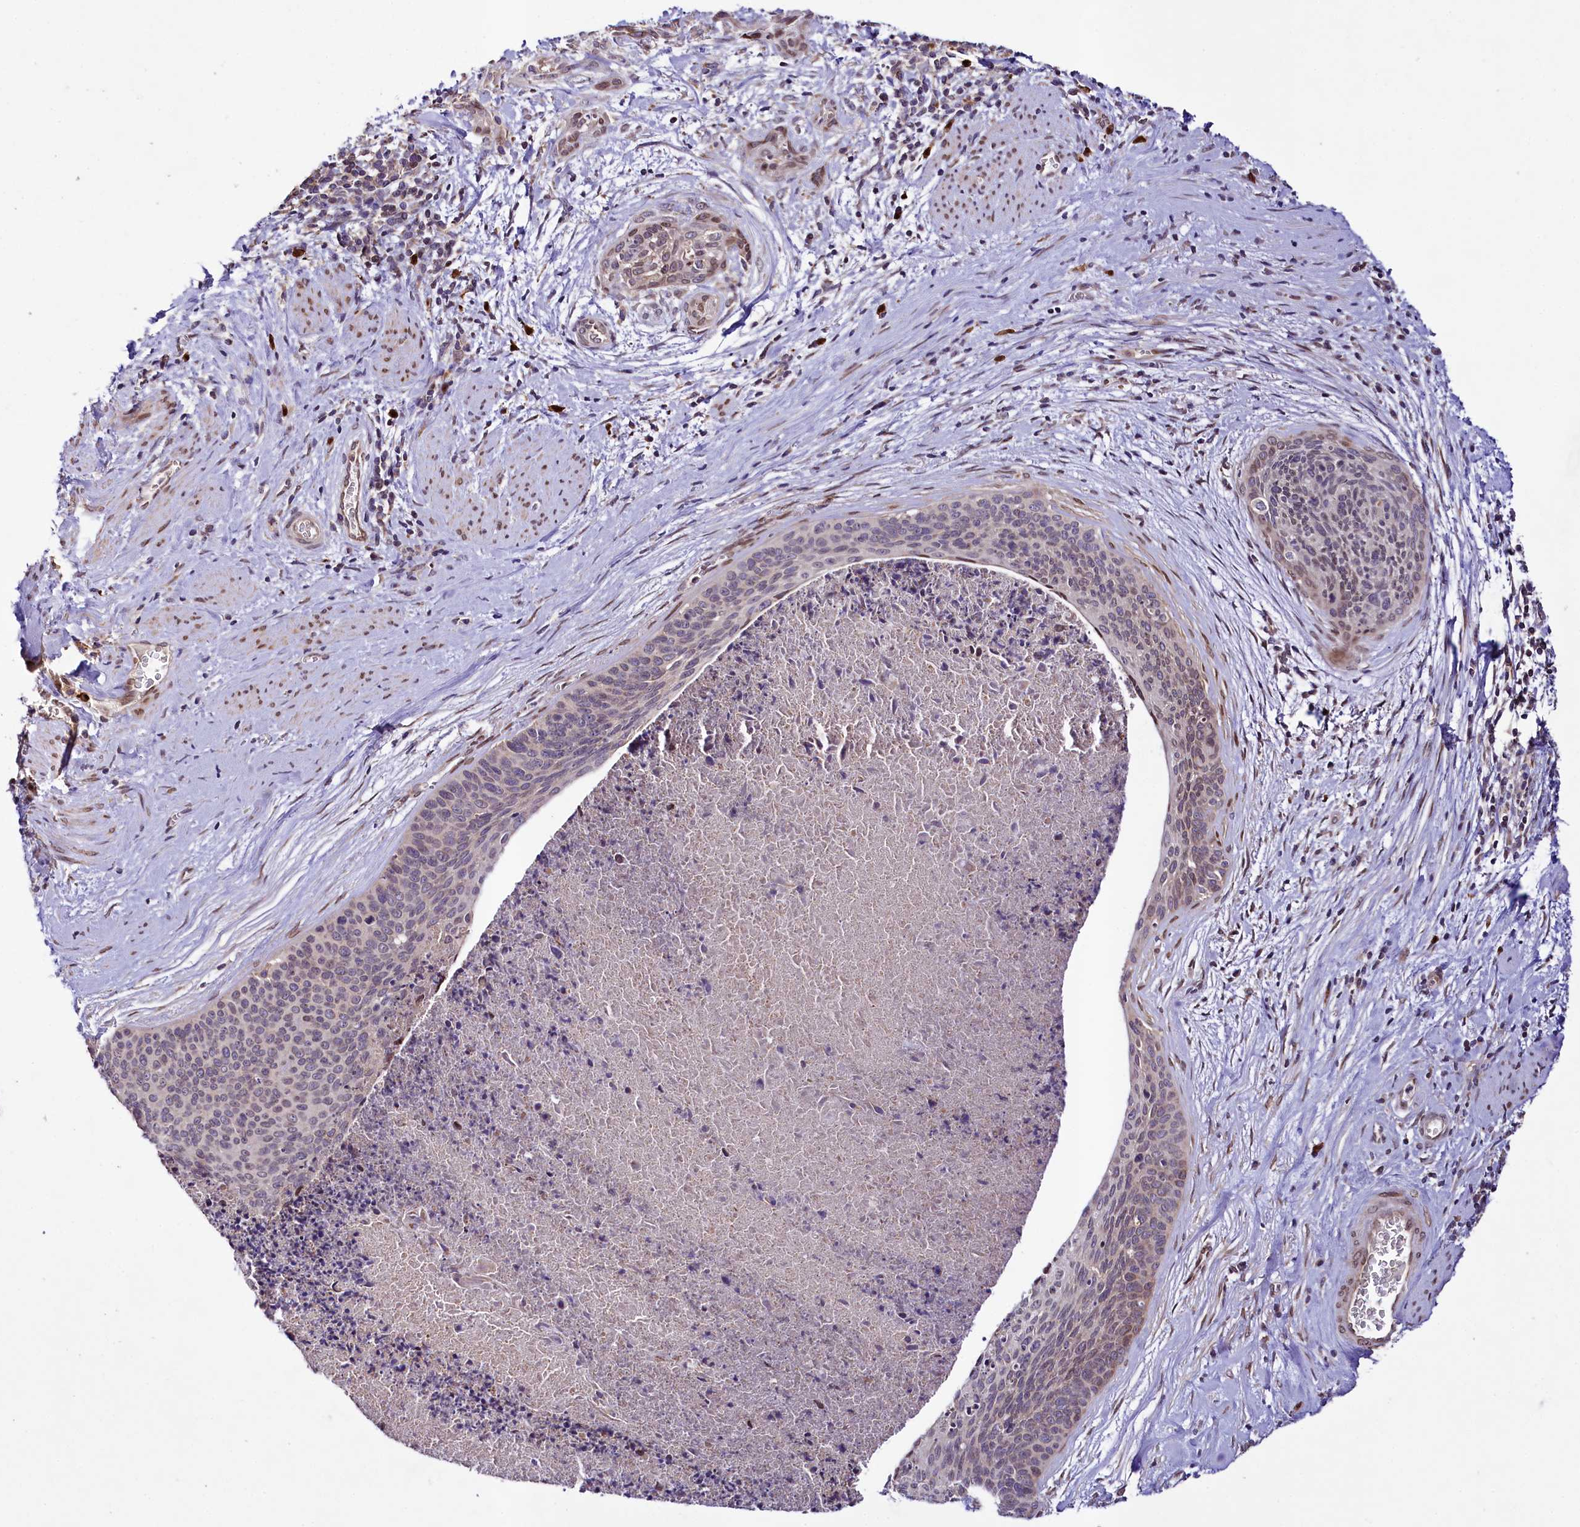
{"staining": {"intensity": "weak", "quantity": "<25%", "location": "nuclear"}, "tissue": "cervical cancer", "cell_type": "Tumor cells", "image_type": "cancer", "snomed": [{"axis": "morphology", "description": "Squamous cell carcinoma, NOS"}, {"axis": "topography", "description": "Cervix"}], "caption": "There is no significant positivity in tumor cells of squamous cell carcinoma (cervical).", "gene": "ZNF226", "patient": {"sex": "female", "age": 55}}